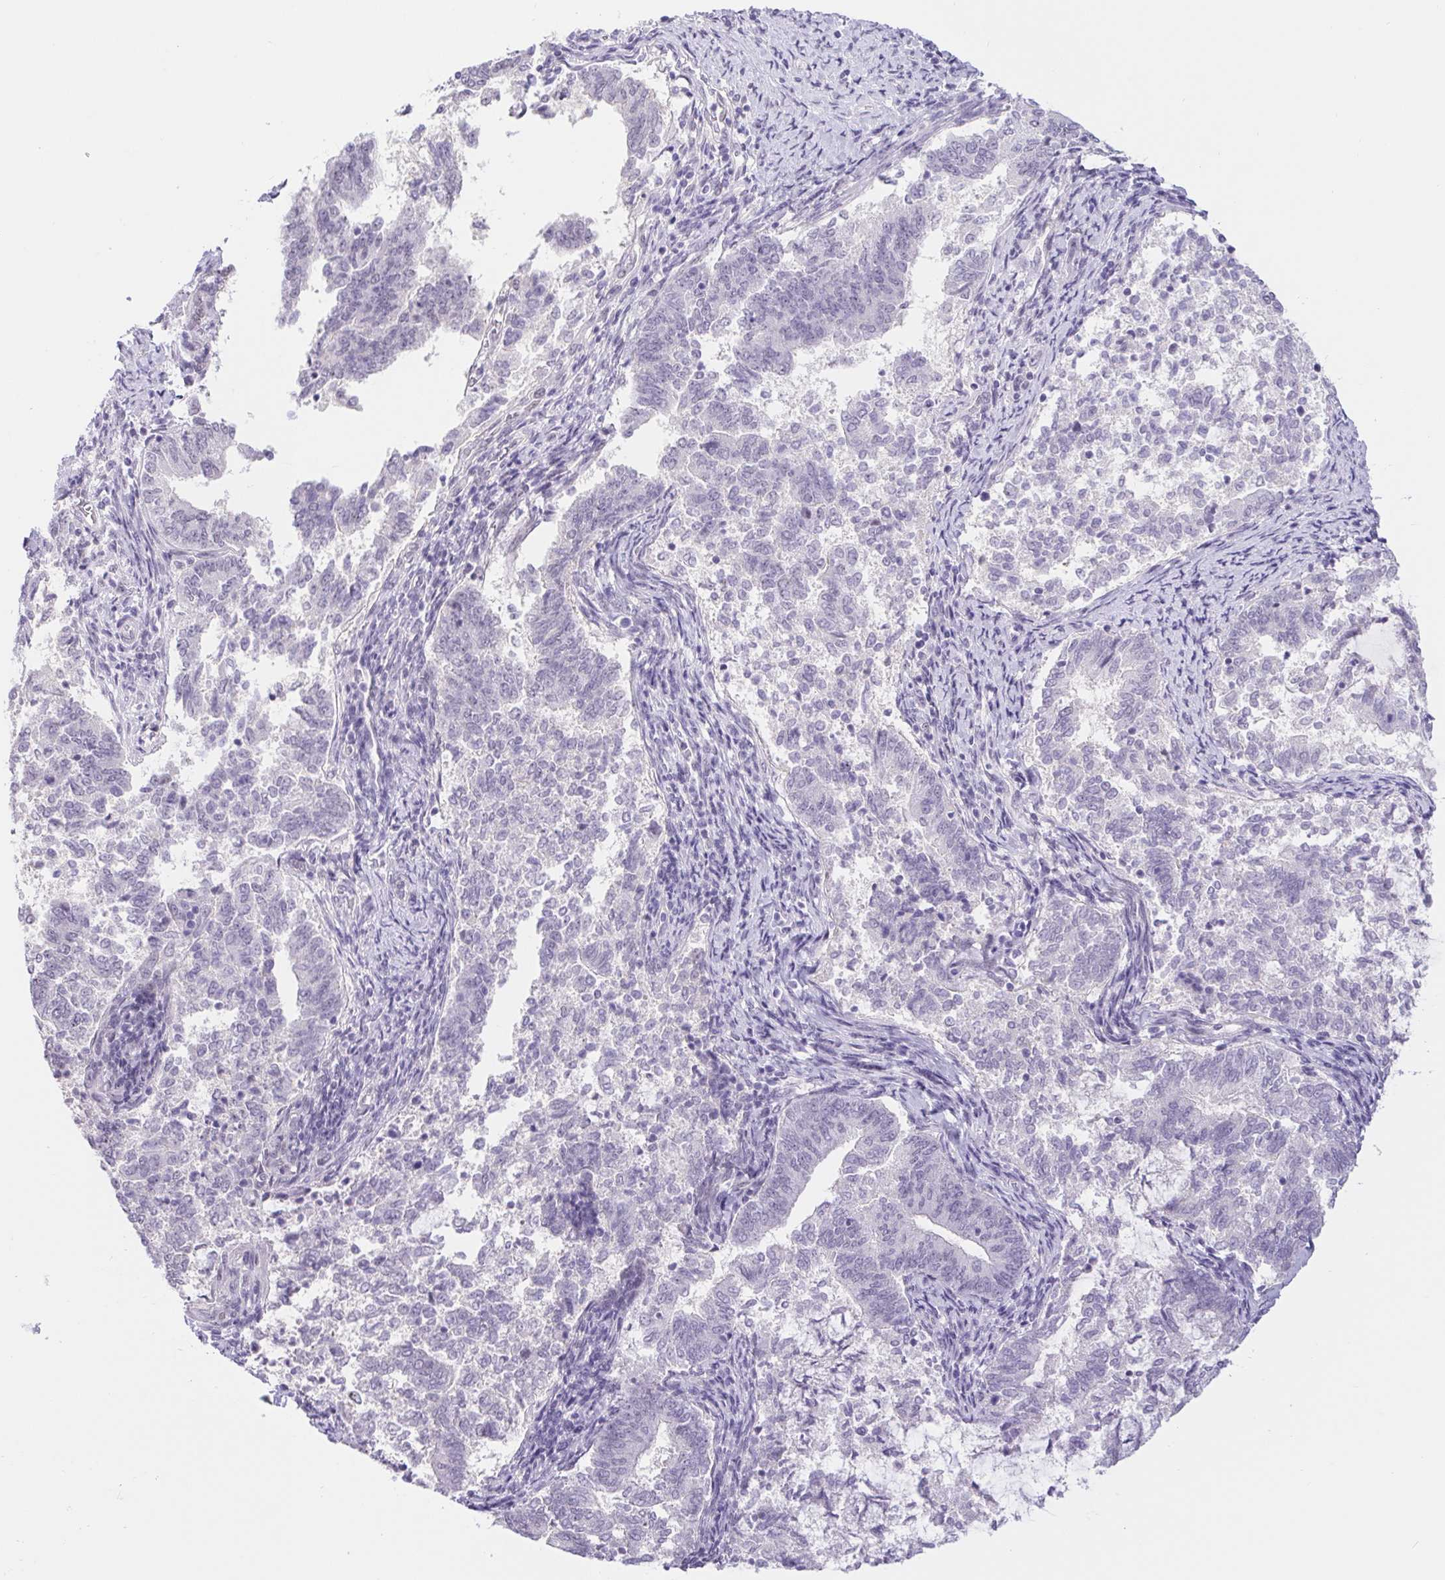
{"staining": {"intensity": "negative", "quantity": "none", "location": "none"}, "tissue": "endometrial cancer", "cell_type": "Tumor cells", "image_type": "cancer", "snomed": [{"axis": "morphology", "description": "Adenocarcinoma, NOS"}, {"axis": "topography", "description": "Endometrium"}], "caption": "DAB (3,3'-diaminobenzidine) immunohistochemical staining of endometrial cancer displays no significant expression in tumor cells.", "gene": "CAND1", "patient": {"sex": "female", "age": 65}}